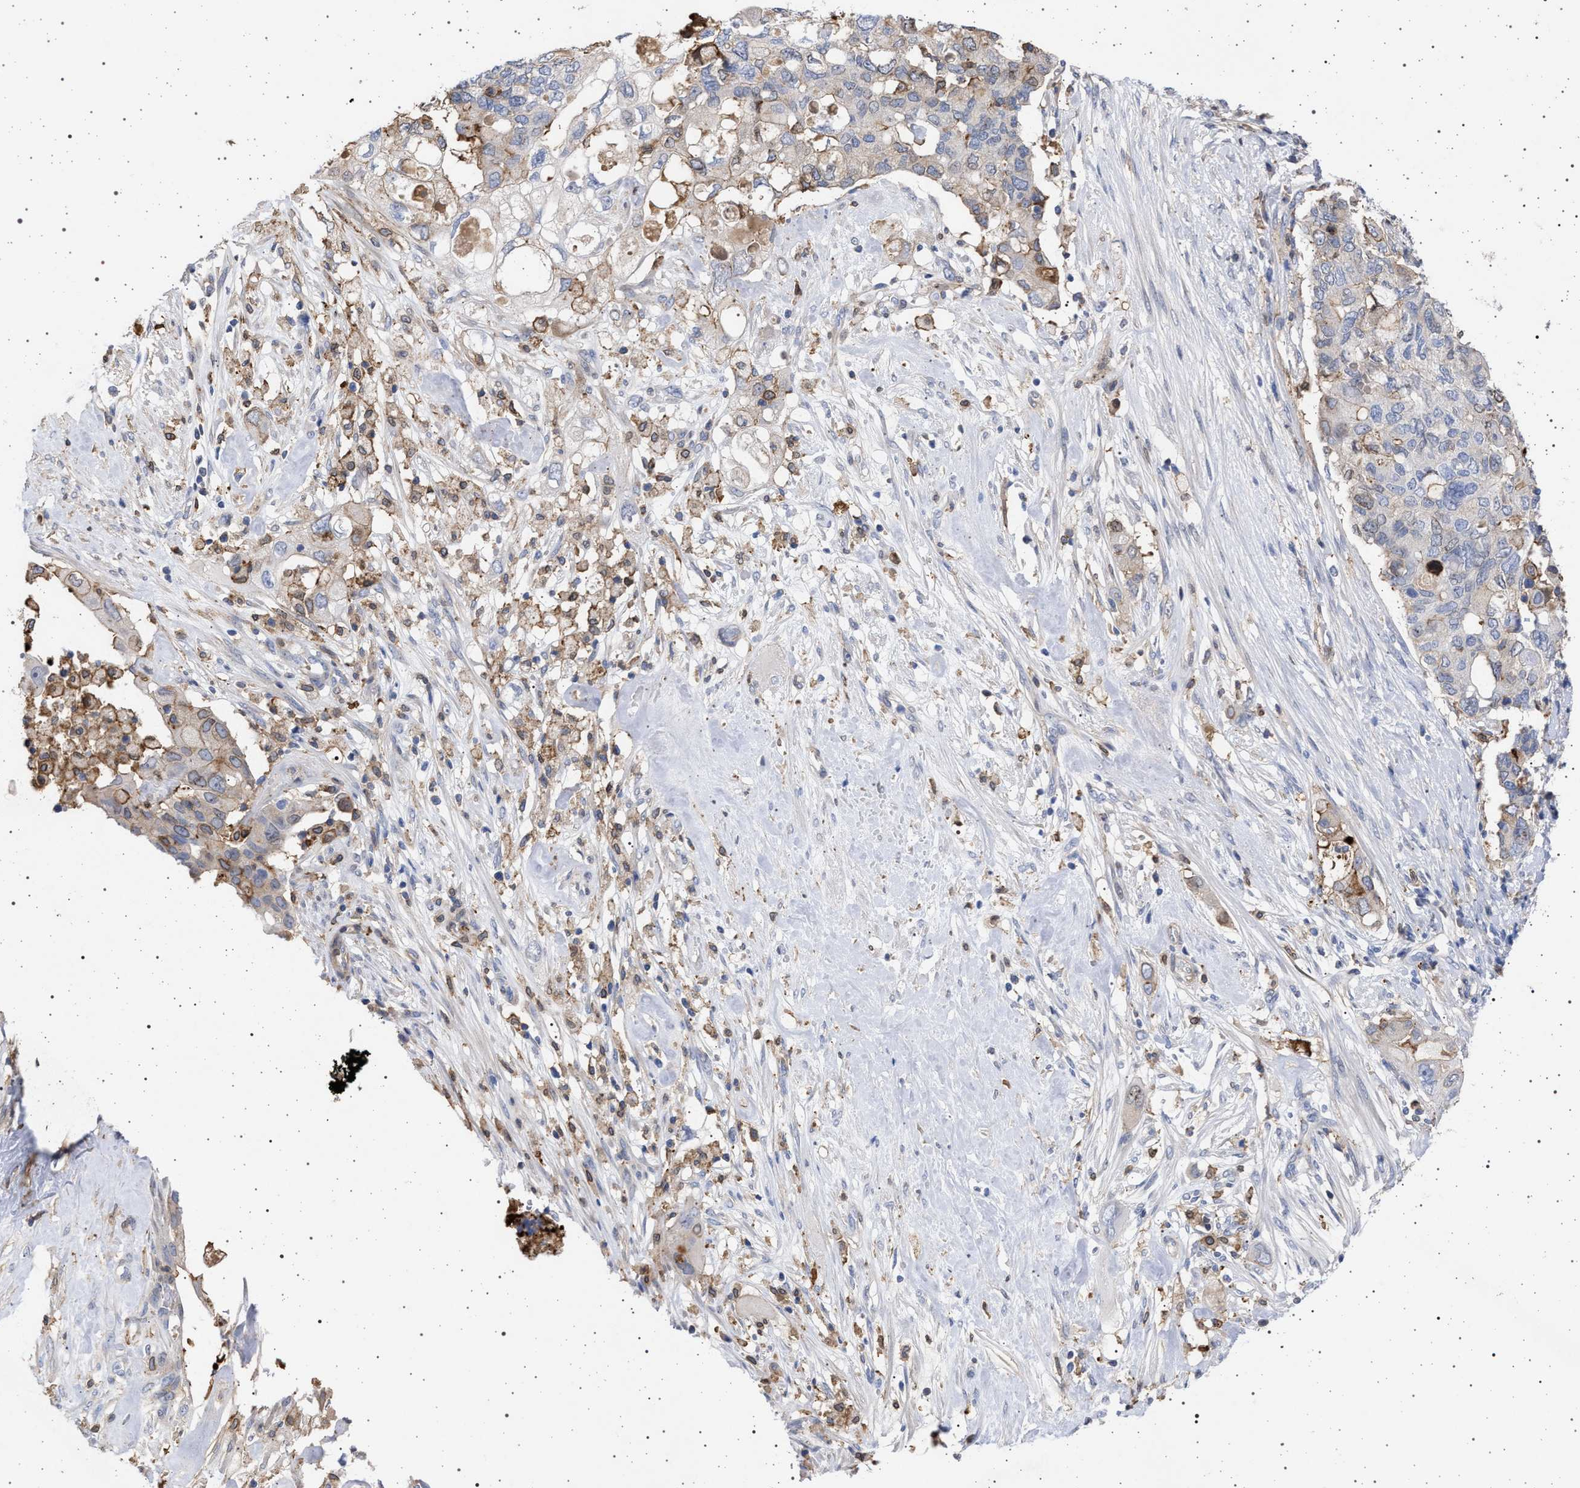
{"staining": {"intensity": "weak", "quantity": "<25%", "location": "cytoplasmic/membranous"}, "tissue": "pancreatic cancer", "cell_type": "Tumor cells", "image_type": "cancer", "snomed": [{"axis": "morphology", "description": "Adenocarcinoma, NOS"}, {"axis": "topography", "description": "Pancreas"}], "caption": "A high-resolution histopathology image shows immunohistochemistry (IHC) staining of adenocarcinoma (pancreatic), which shows no significant staining in tumor cells.", "gene": "PLG", "patient": {"sex": "female", "age": 56}}